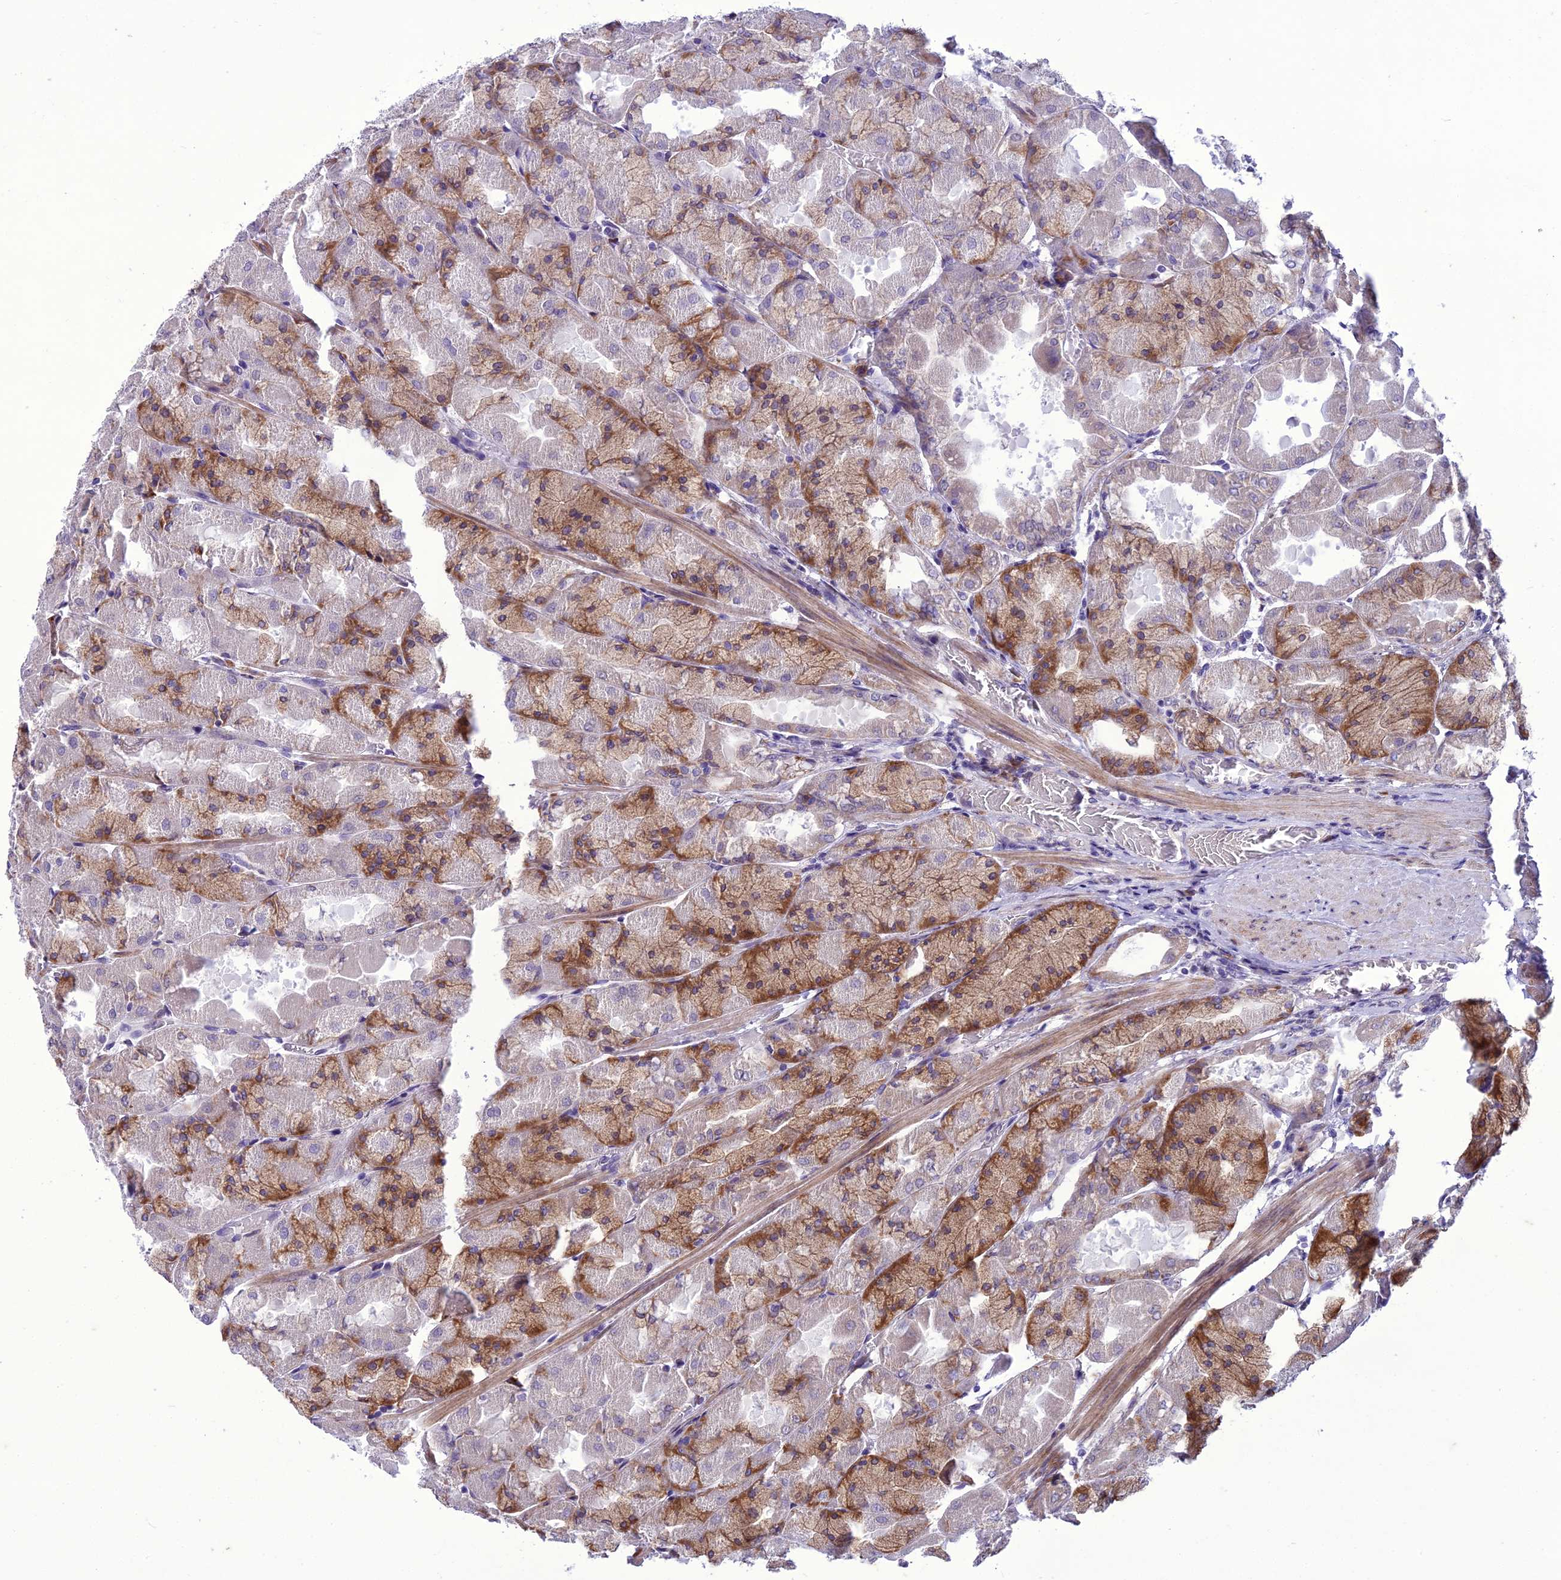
{"staining": {"intensity": "strong", "quantity": "25%-75%", "location": "cytoplasmic/membranous"}, "tissue": "stomach", "cell_type": "Glandular cells", "image_type": "normal", "snomed": [{"axis": "morphology", "description": "Normal tissue, NOS"}, {"axis": "topography", "description": "Stomach"}], "caption": "Stomach stained for a protein shows strong cytoplasmic/membranous positivity in glandular cells. Nuclei are stained in blue.", "gene": "NEURL2", "patient": {"sex": "female", "age": 61}}